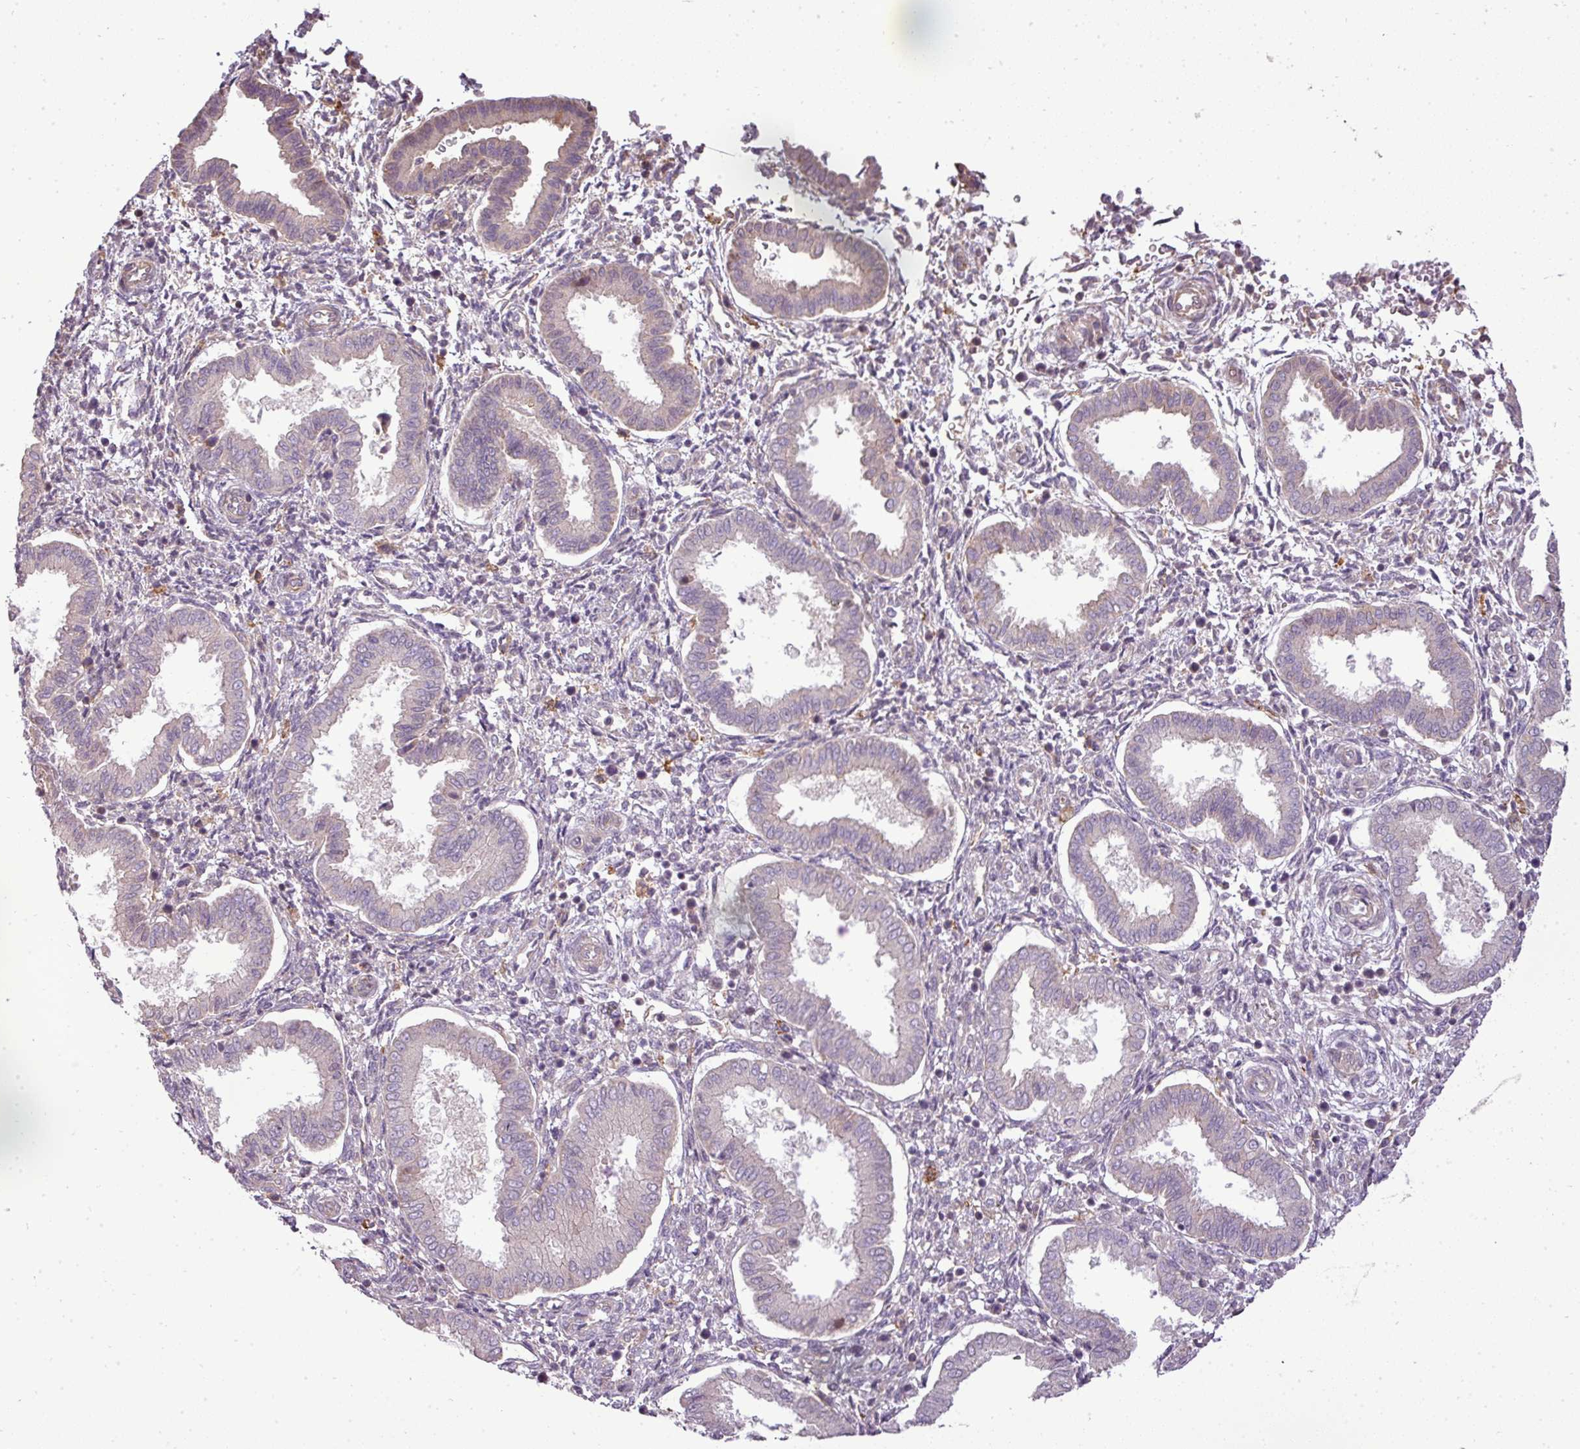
{"staining": {"intensity": "negative", "quantity": "none", "location": "none"}, "tissue": "endometrium", "cell_type": "Cells in endometrial stroma", "image_type": "normal", "snomed": [{"axis": "morphology", "description": "Normal tissue, NOS"}, {"axis": "topography", "description": "Endometrium"}], "caption": "A micrograph of human endometrium is negative for staining in cells in endometrial stroma. Brightfield microscopy of immunohistochemistry stained with DAB (3,3'-diaminobenzidine) (brown) and hematoxylin (blue), captured at high magnification.", "gene": "PDRG1", "patient": {"sex": "female", "age": 24}}